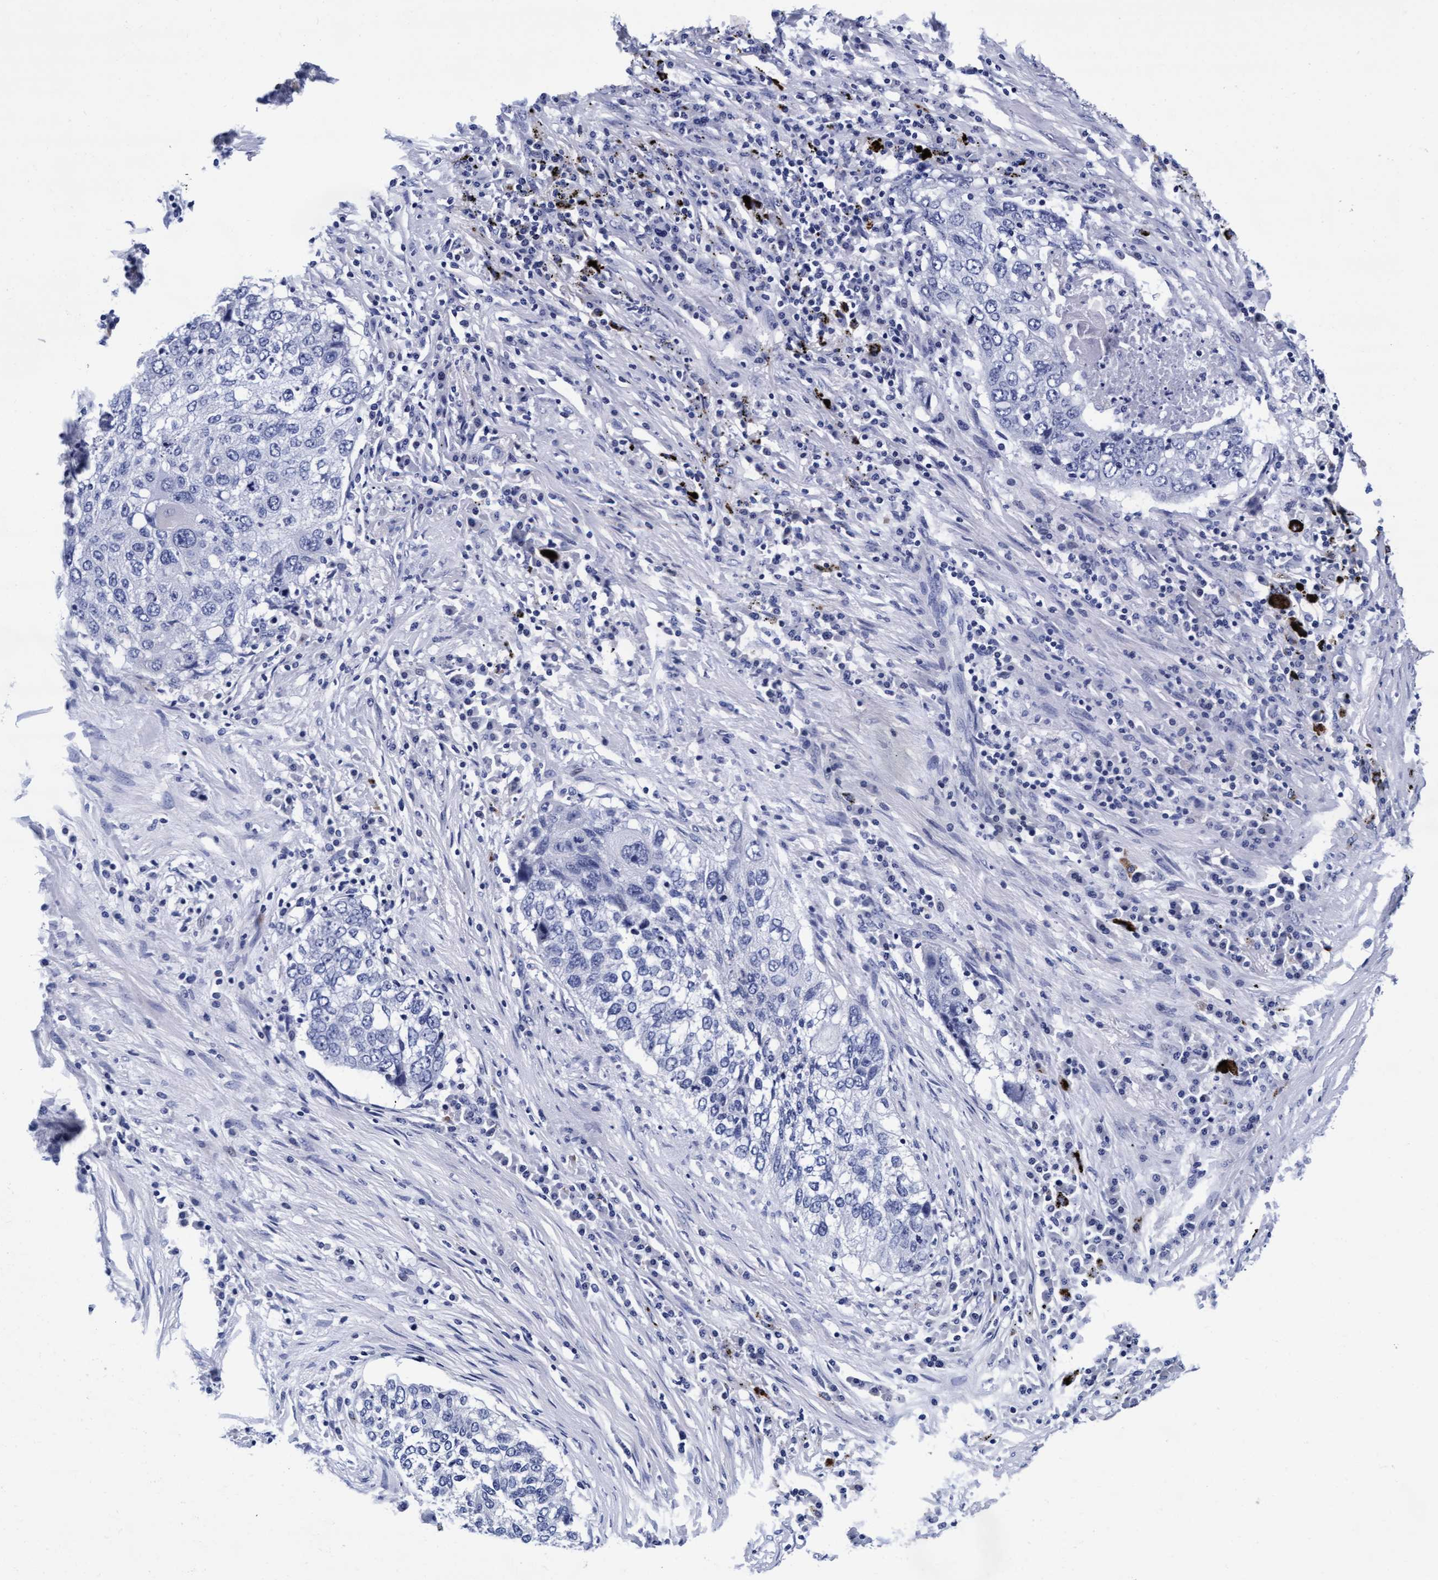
{"staining": {"intensity": "negative", "quantity": "none", "location": "none"}, "tissue": "lung cancer", "cell_type": "Tumor cells", "image_type": "cancer", "snomed": [{"axis": "morphology", "description": "Squamous cell carcinoma, NOS"}, {"axis": "topography", "description": "Lung"}], "caption": "Immunohistochemistry image of human lung cancer stained for a protein (brown), which exhibits no positivity in tumor cells. Brightfield microscopy of immunohistochemistry (IHC) stained with DAB (brown) and hematoxylin (blue), captured at high magnification.", "gene": "ARSG", "patient": {"sex": "female", "age": 63}}